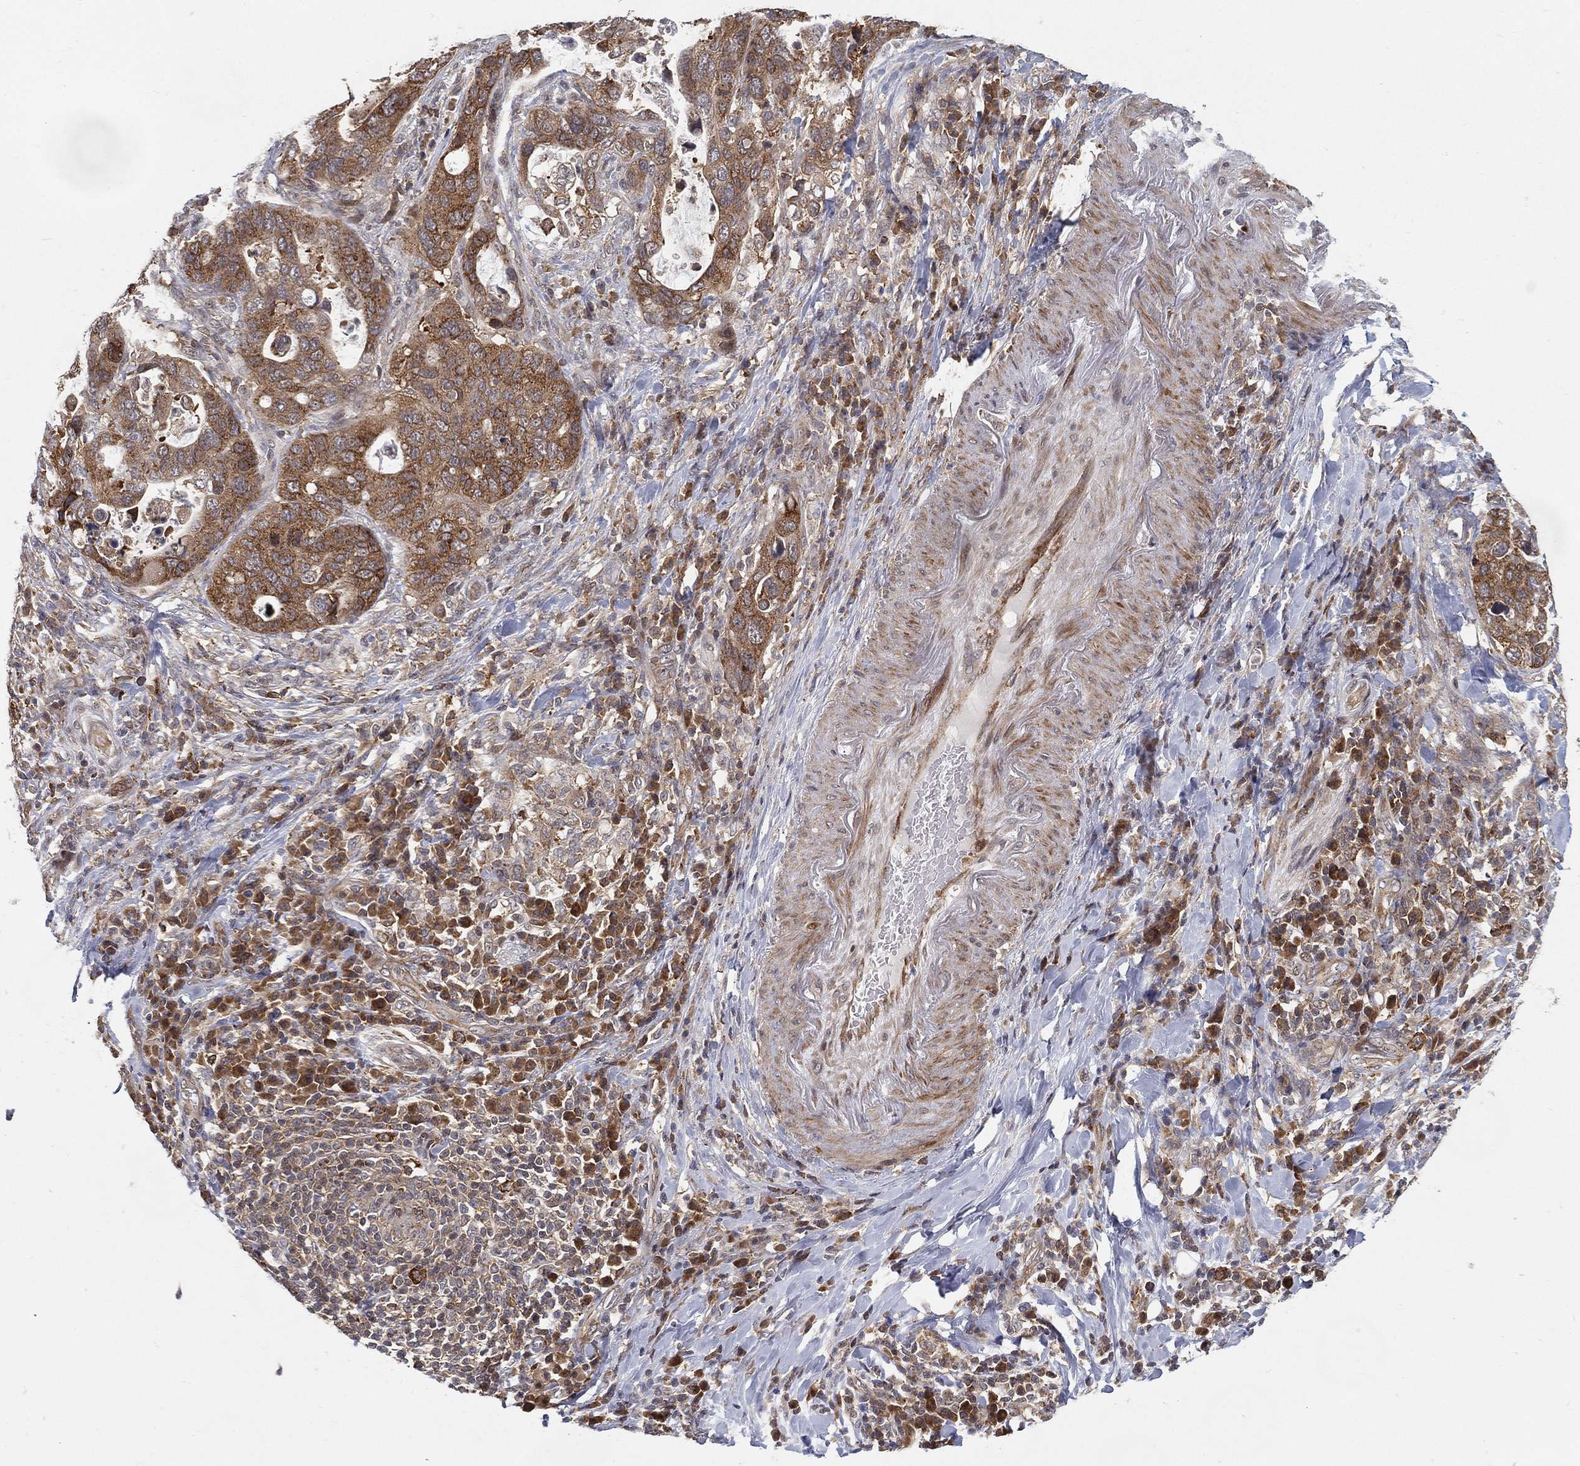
{"staining": {"intensity": "moderate", "quantity": ">75%", "location": "cytoplasmic/membranous"}, "tissue": "stomach cancer", "cell_type": "Tumor cells", "image_type": "cancer", "snomed": [{"axis": "morphology", "description": "Adenocarcinoma, NOS"}, {"axis": "topography", "description": "Stomach"}], "caption": "The immunohistochemical stain shows moderate cytoplasmic/membranous staining in tumor cells of stomach cancer (adenocarcinoma) tissue. The protein is shown in brown color, while the nuclei are stained blue.", "gene": "TMTC4", "patient": {"sex": "male", "age": 54}}